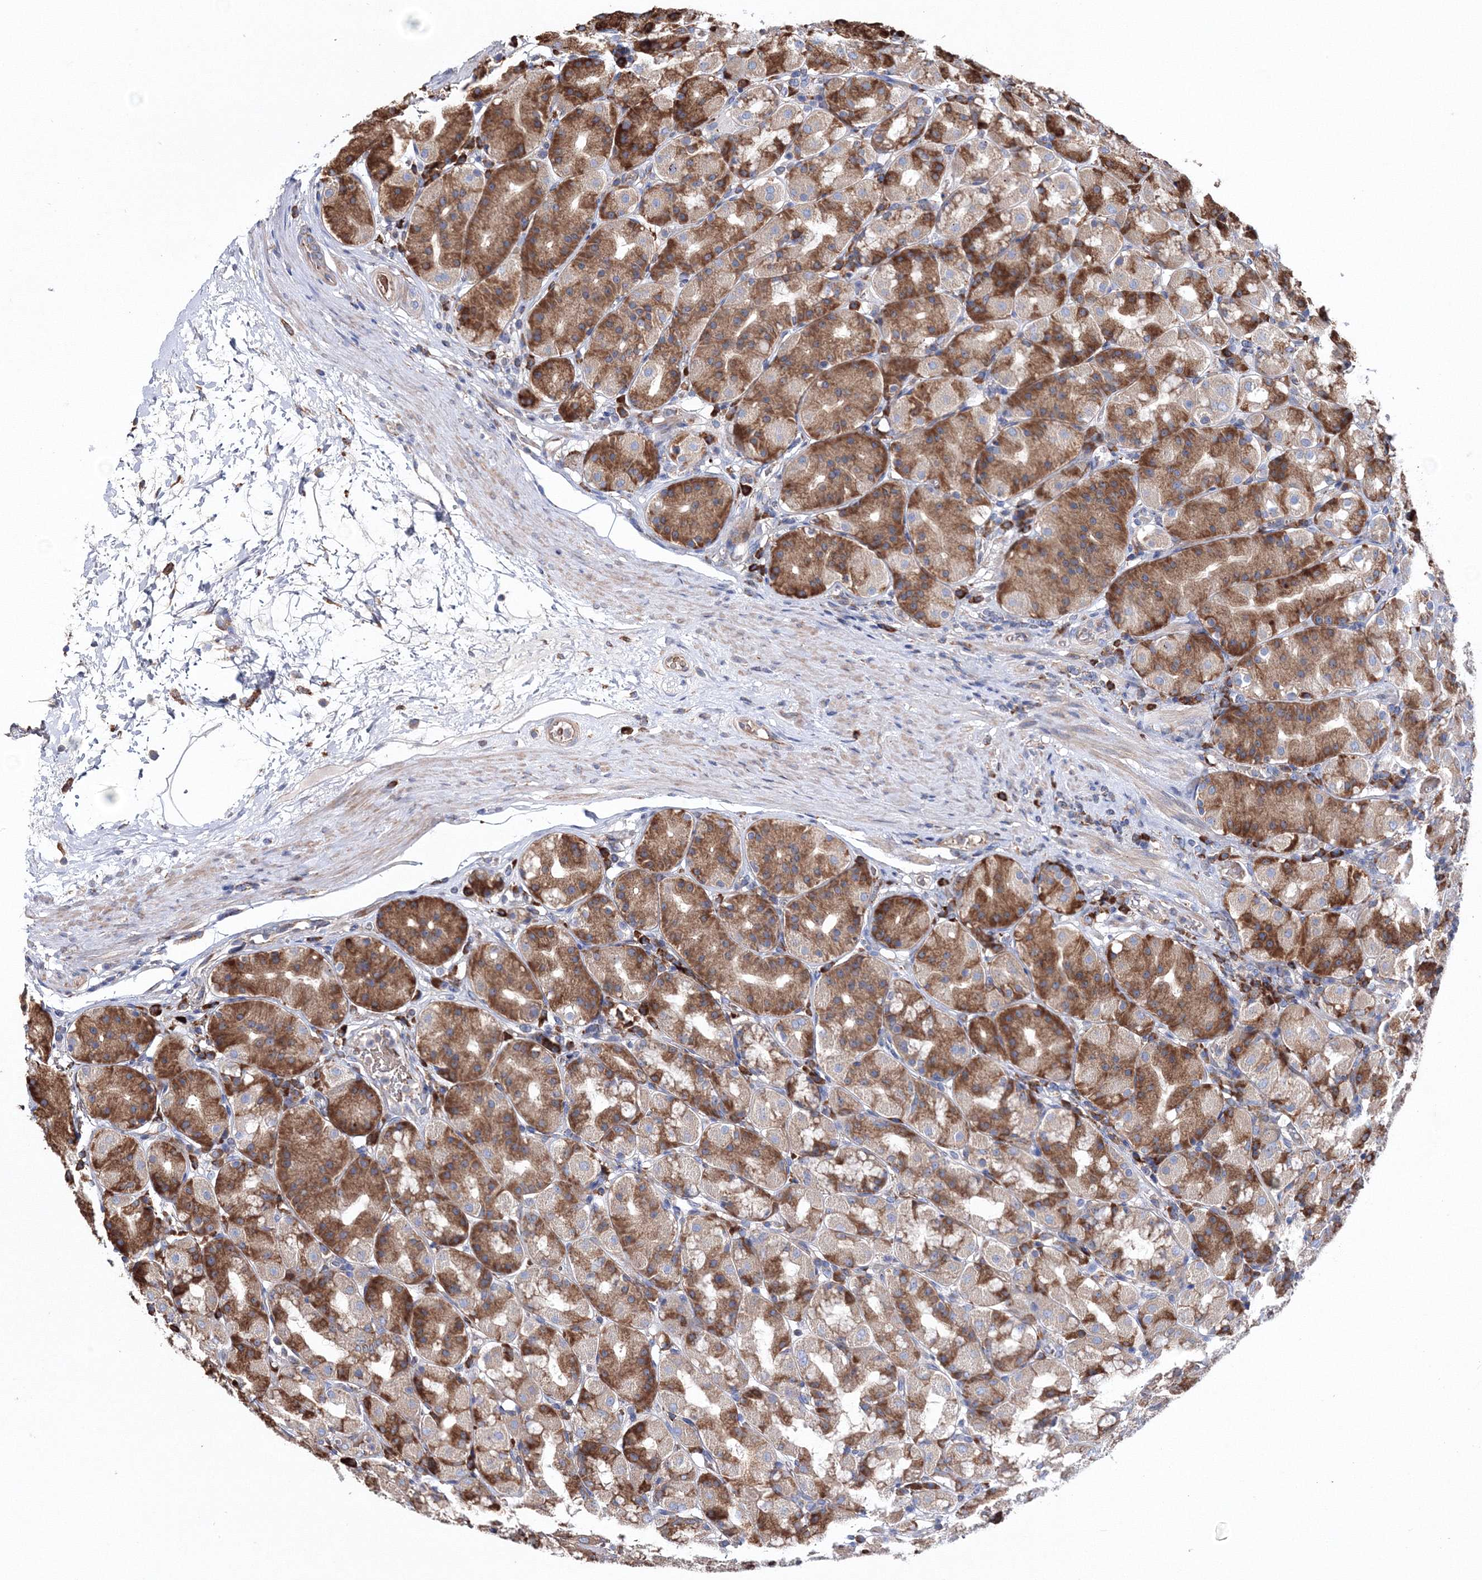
{"staining": {"intensity": "moderate", "quantity": "25%-75%", "location": "cytoplasmic/membranous"}, "tissue": "stomach", "cell_type": "Glandular cells", "image_type": "normal", "snomed": [{"axis": "morphology", "description": "Normal tissue, NOS"}, {"axis": "topography", "description": "Stomach, lower"}], "caption": "The photomicrograph shows staining of unremarkable stomach, revealing moderate cytoplasmic/membranous protein staining (brown color) within glandular cells.", "gene": "VPS8", "patient": {"sex": "female", "age": 56}}